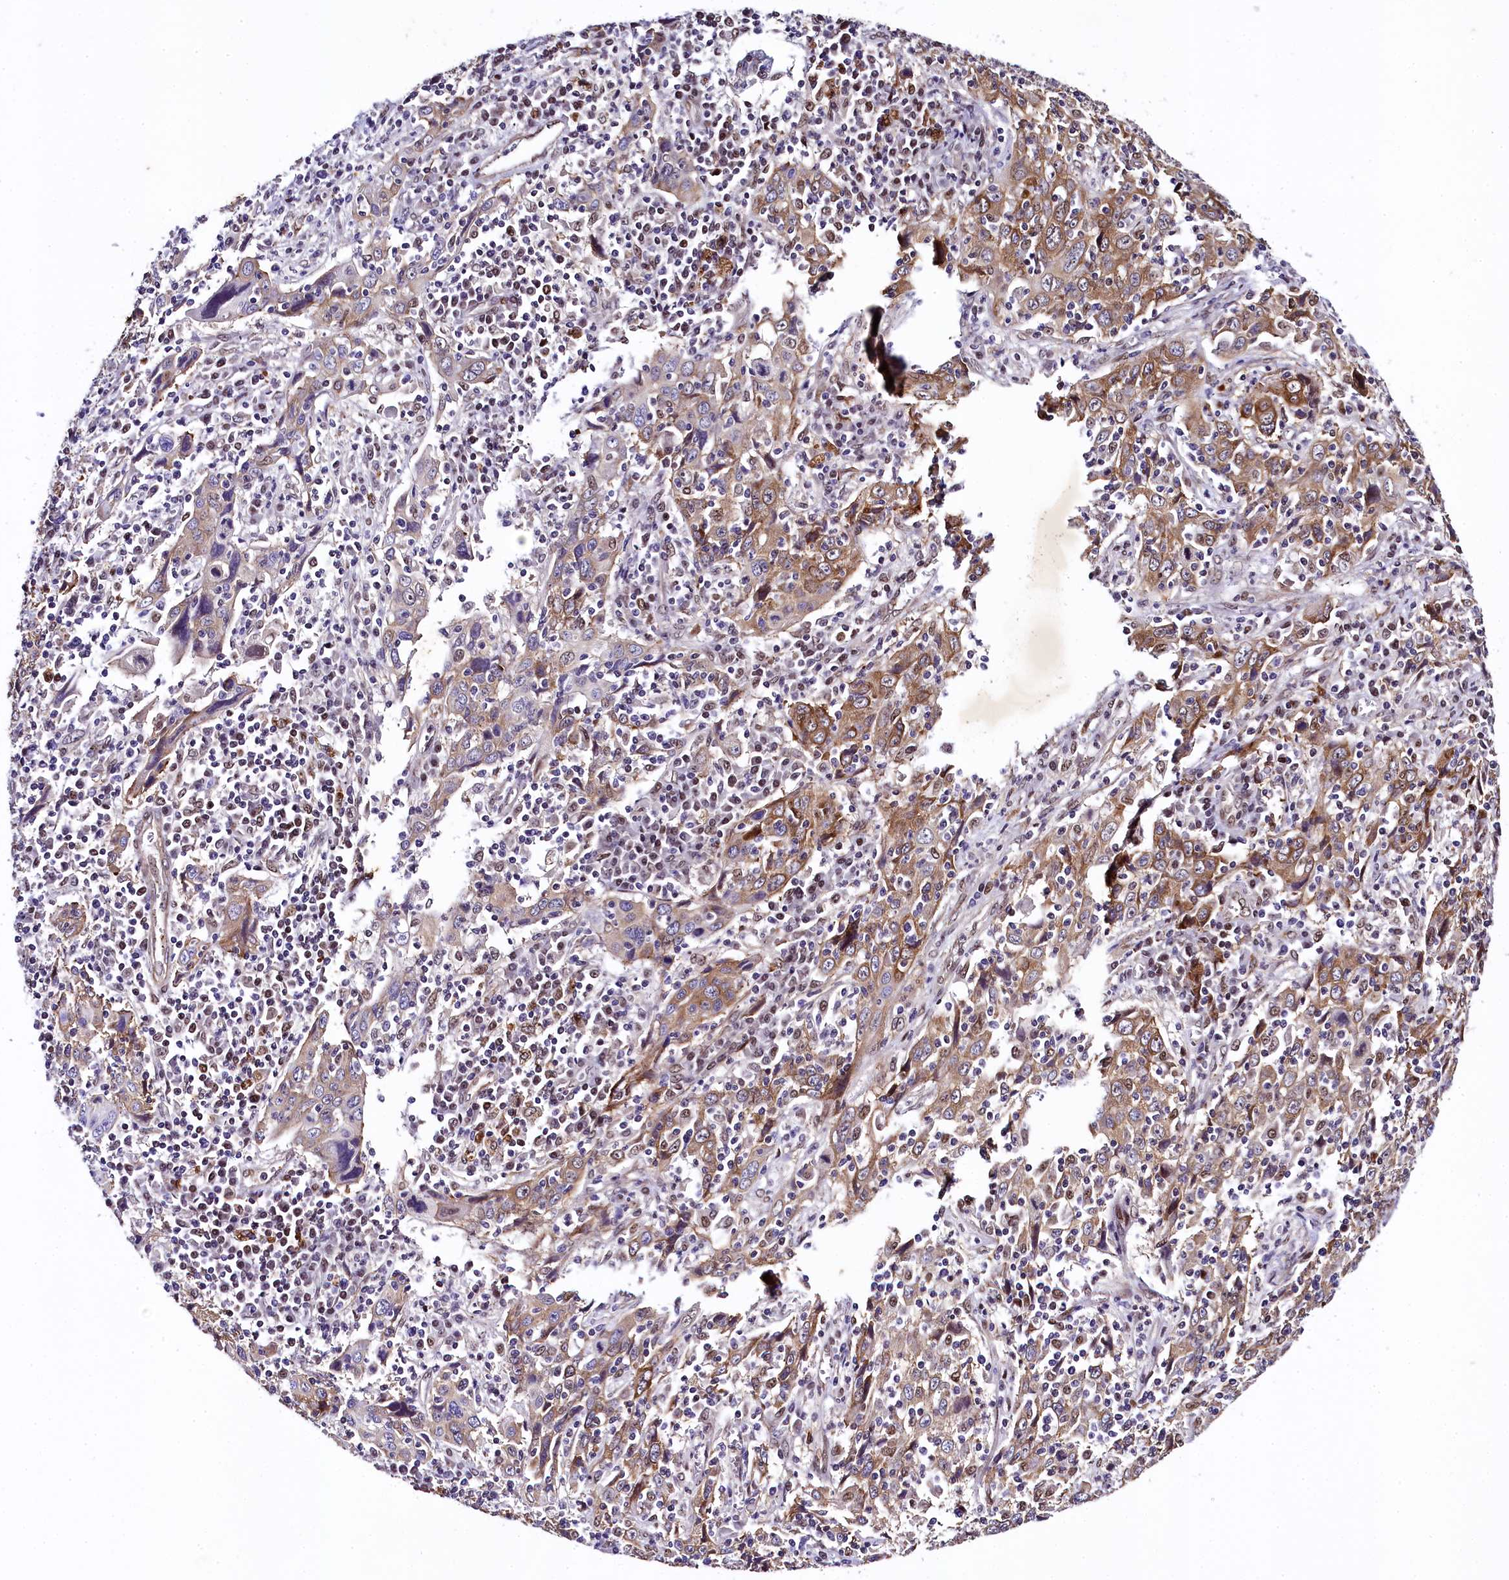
{"staining": {"intensity": "moderate", "quantity": ">75%", "location": "cytoplasmic/membranous"}, "tissue": "cervical cancer", "cell_type": "Tumor cells", "image_type": "cancer", "snomed": [{"axis": "morphology", "description": "Squamous cell carcinoma, NOS"}, {"axis": "topography", "description": "Cervix"}], "caption": "About >75% of tumor cells in human cervical cancer (squamous cell carcinoma) reveal moderate cytoplasmic/membranous protein positivity as visualized by brown immunohistochemical staining.", "gene": "SAMD10", "patient": {"sex": "female", "age": 46}}